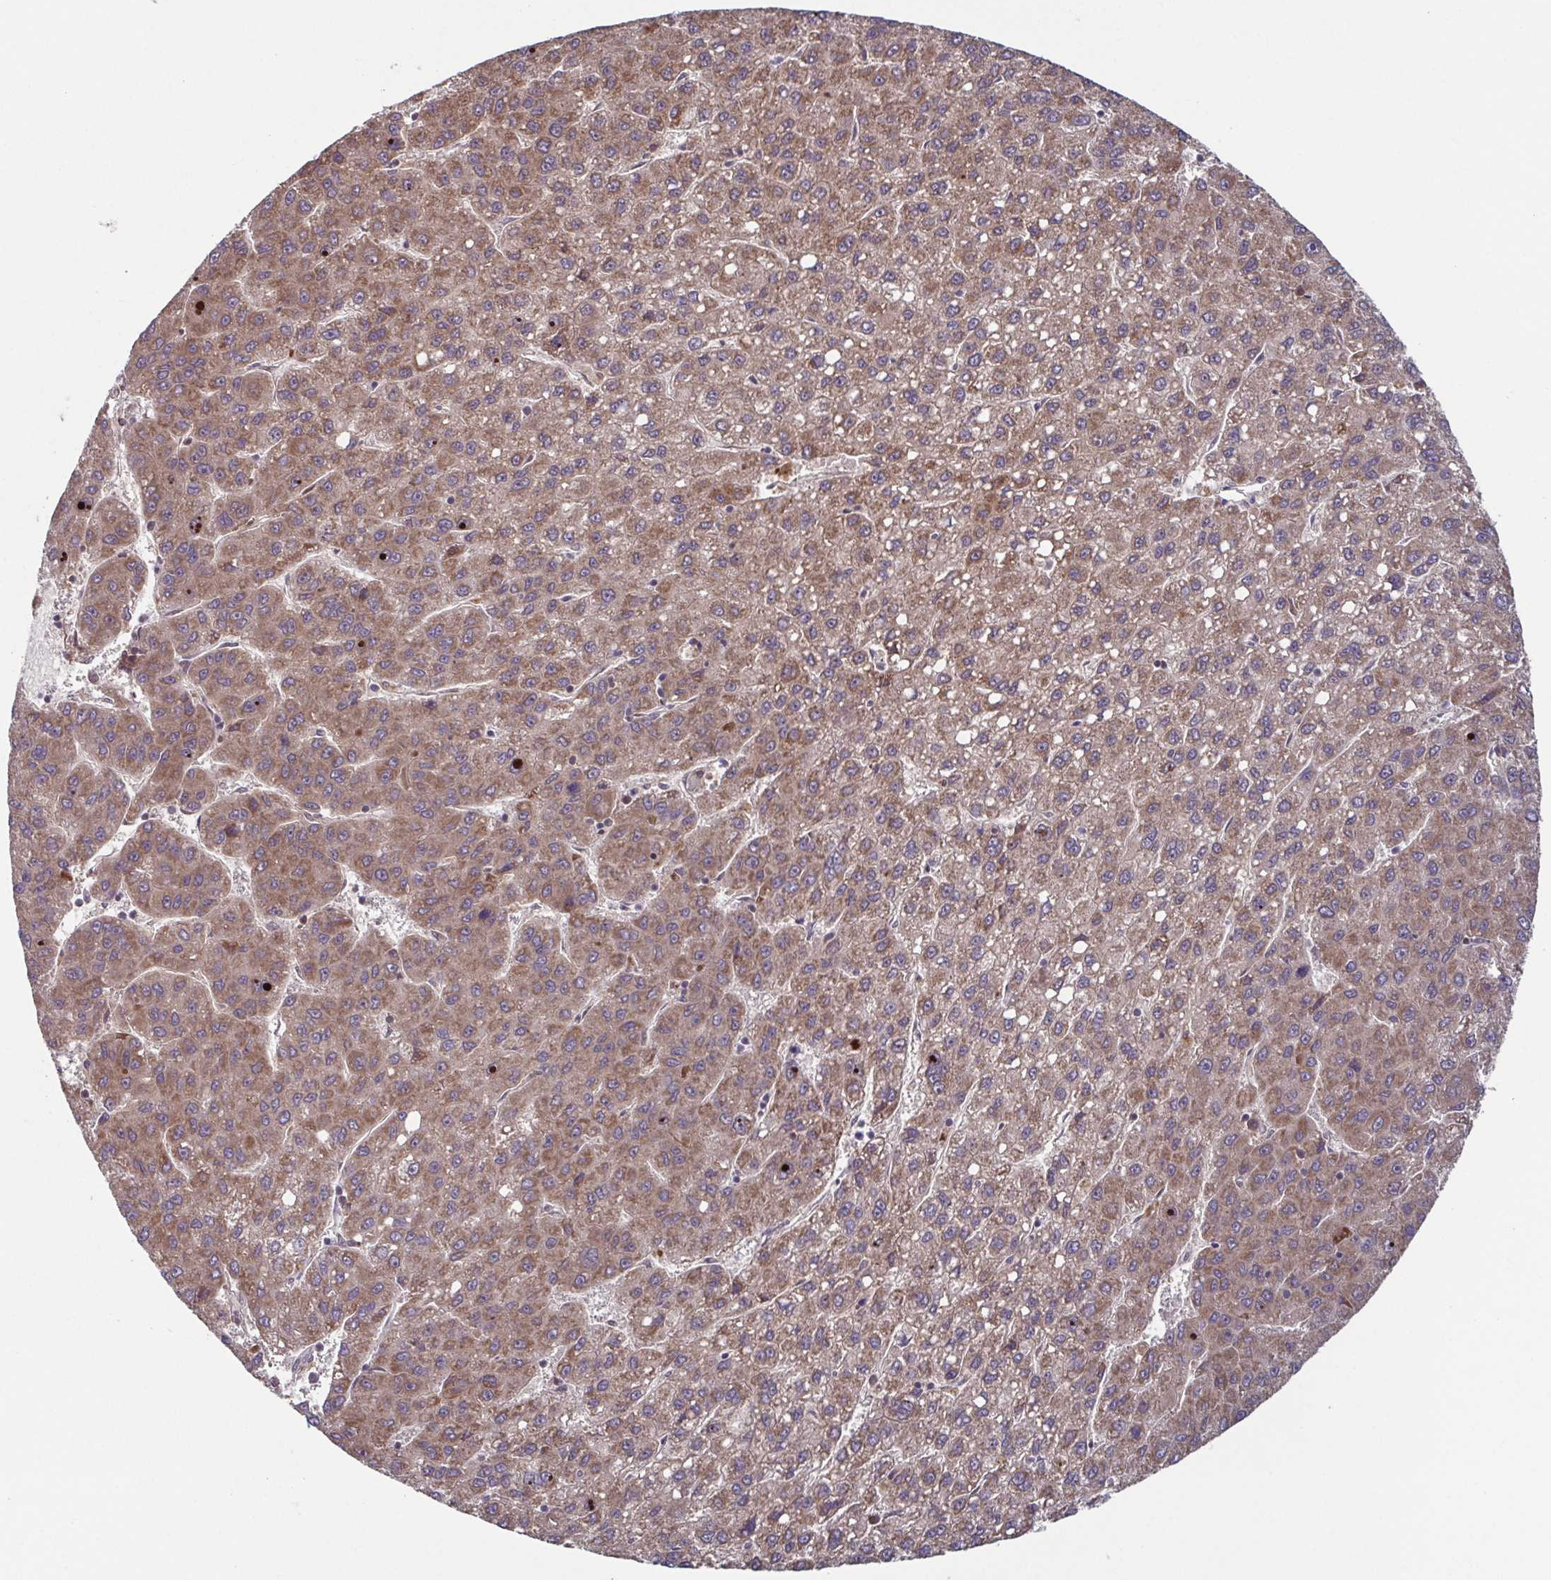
{"staining": {"intensity": "moderate", "quantity": ">75%", "location": "cytoplasmic/membranous"}, "tissue": "liver cancer", "cell_type": "Tumor cells", "image_type": "cancer", "snomed": [{"axis": "morphology", "description": "Carcinoma, Hepatocellular, NOS"}, {"axis": "topography", "description": "Liver"}], "caption": "IHC staining of liver cancer, which demonstrates medium levels of moderate cytoplasmic/membranous positivity in approximately >75% of tumor cells indicating moderate cytoplasmic/membranous protein staining. The staining was performed using DAB (3,3'-diaminobenzidine) (brown) for protein detection and nuclei were counterstained in hematoxylin (blue).", "gene": "TTC19", "patient": {"sex": "female", "age": 82}}